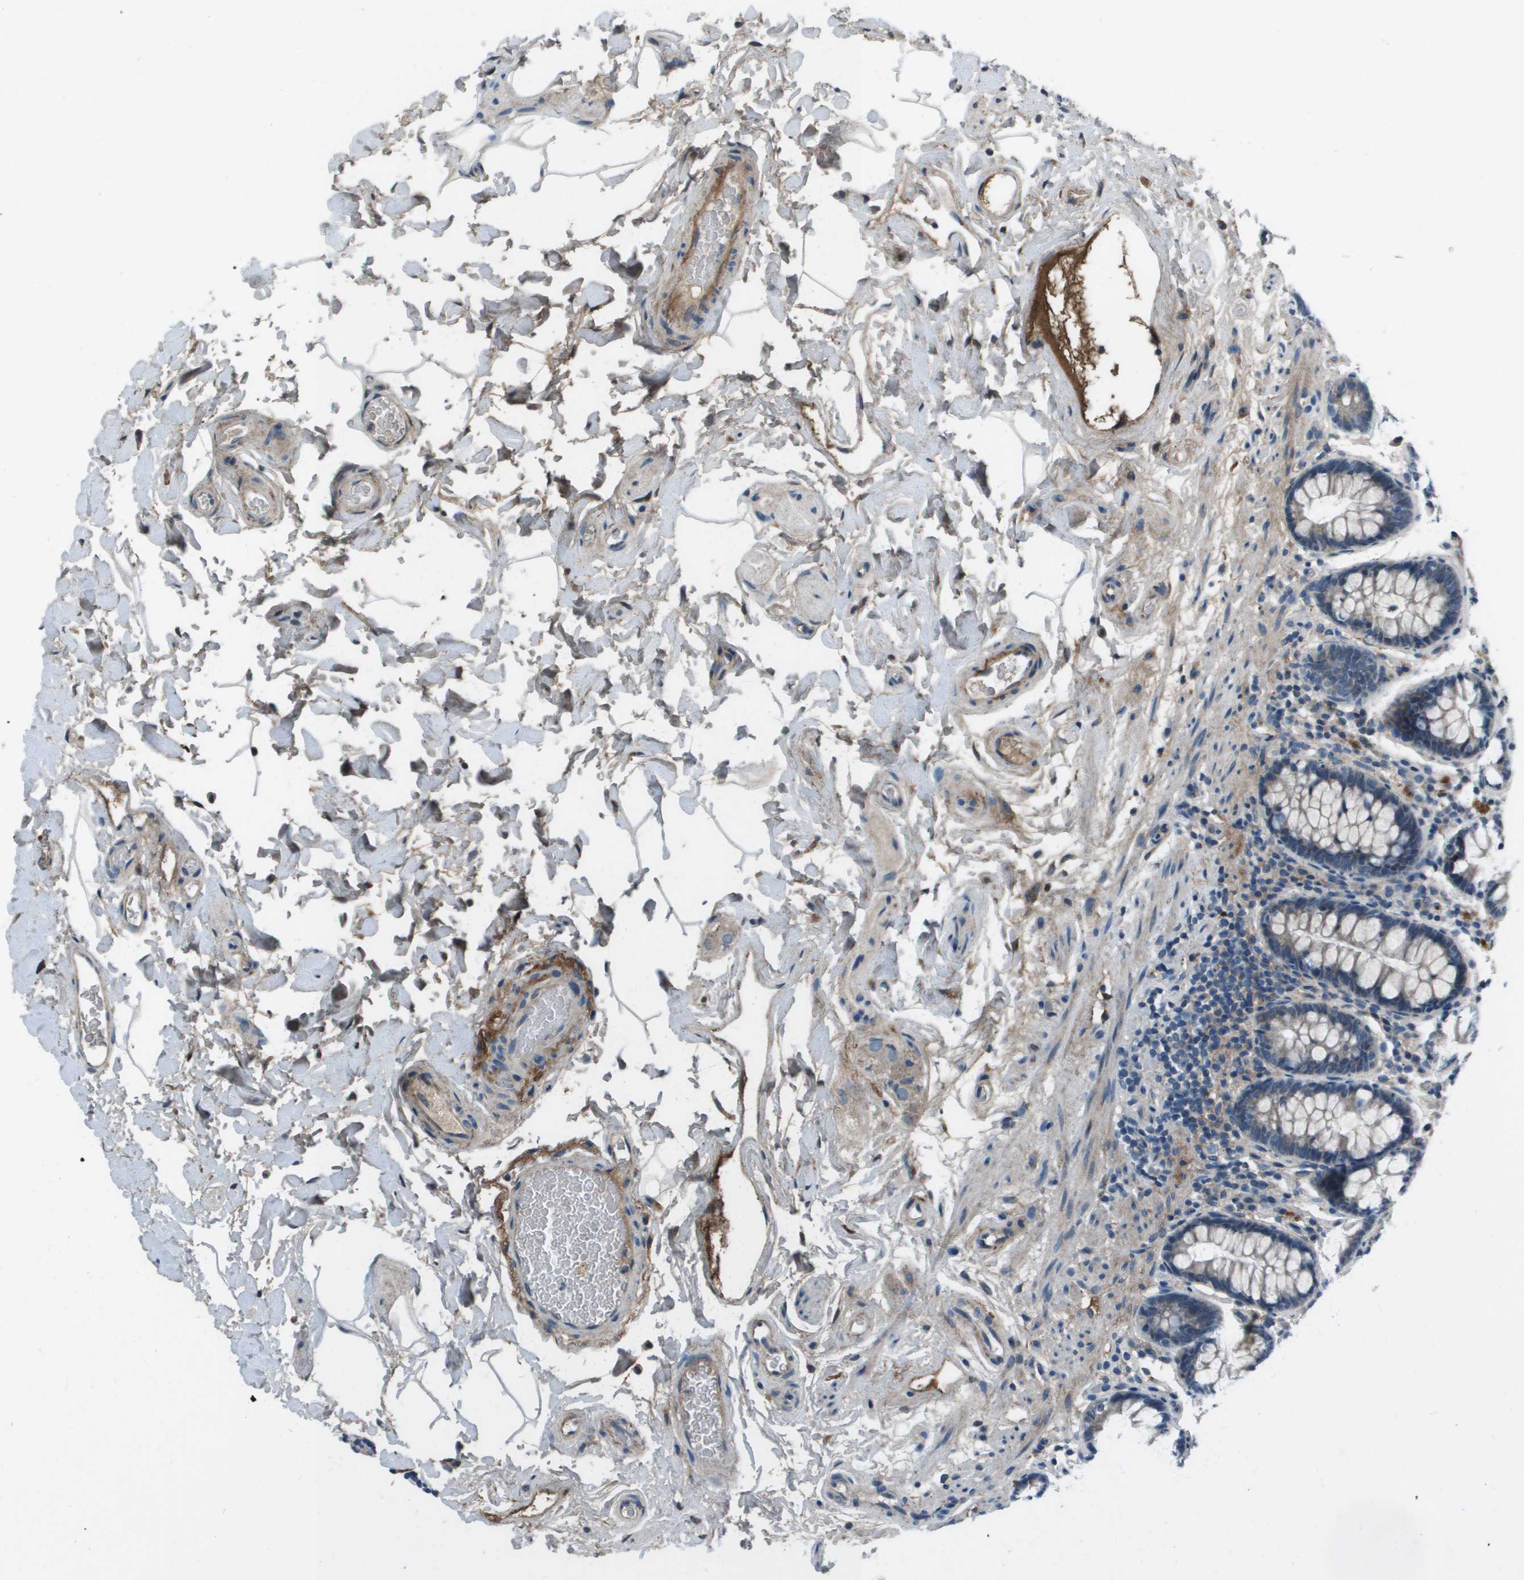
{"staining": {"intensity": "weak", "quantity": ">75%", "location": "cytoplasmic/membranous"}, "tissue": "colon", "cell_type": "Endothelial cells", "image_type": "normal", "snomed": [{"axis": "morphology", "description": "Normal tissue, NOS"}, {"axis": "topography", "description": "Colon"}], "caption": "The immunohistochemical stain shows weak cytoplasmic/membranous positivity in endothelial cells of unremarkable colon. The protein of interest is shown in brown color, while the nuclei are stained blue.", "gene": "PCOLCE", "patient": {"sex": "female", "age": 80}}